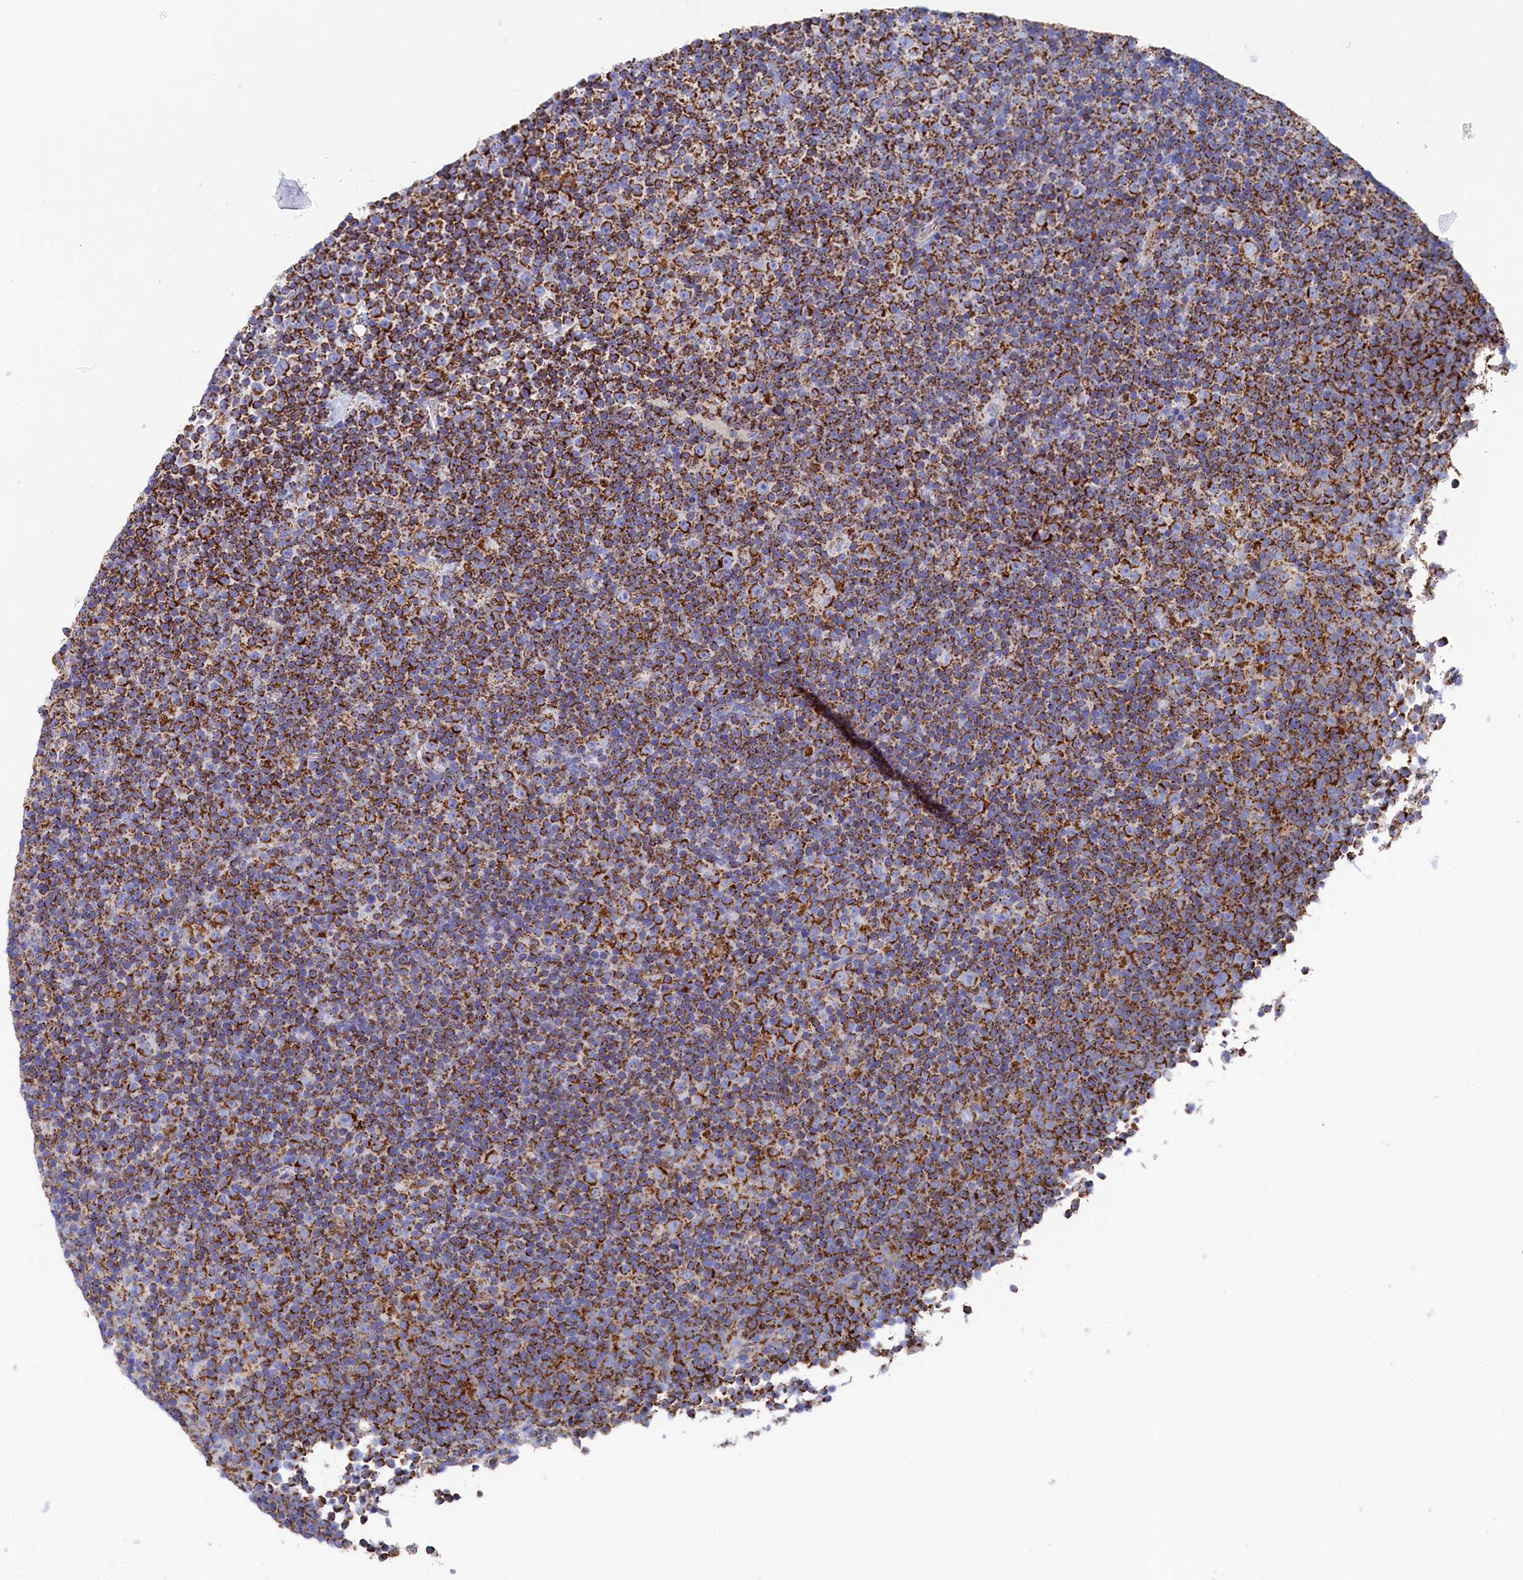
{"staining": {"intensity": "strong", "quantity": ">75%", "location": "cytoplasmic/membranous"}, "tissue": "lymphoma", "cell_type": "Tumor cells", "image_type": "cancer", "snomed": [{"axis": "morphology", "description": "Malignant lymphoma, non-Hodgkin's type, Low grade"}, {"axis": "topography", "description": "Lymph node"}], "caption": "A brown stain shows strong cytoplasmic/membranous staining of a protein in low-grade malignant lymphoma, non-Hodgkin's type tumor cells.", "gene": "MMAB", "patient": {"sex": "female", "age": 67}}